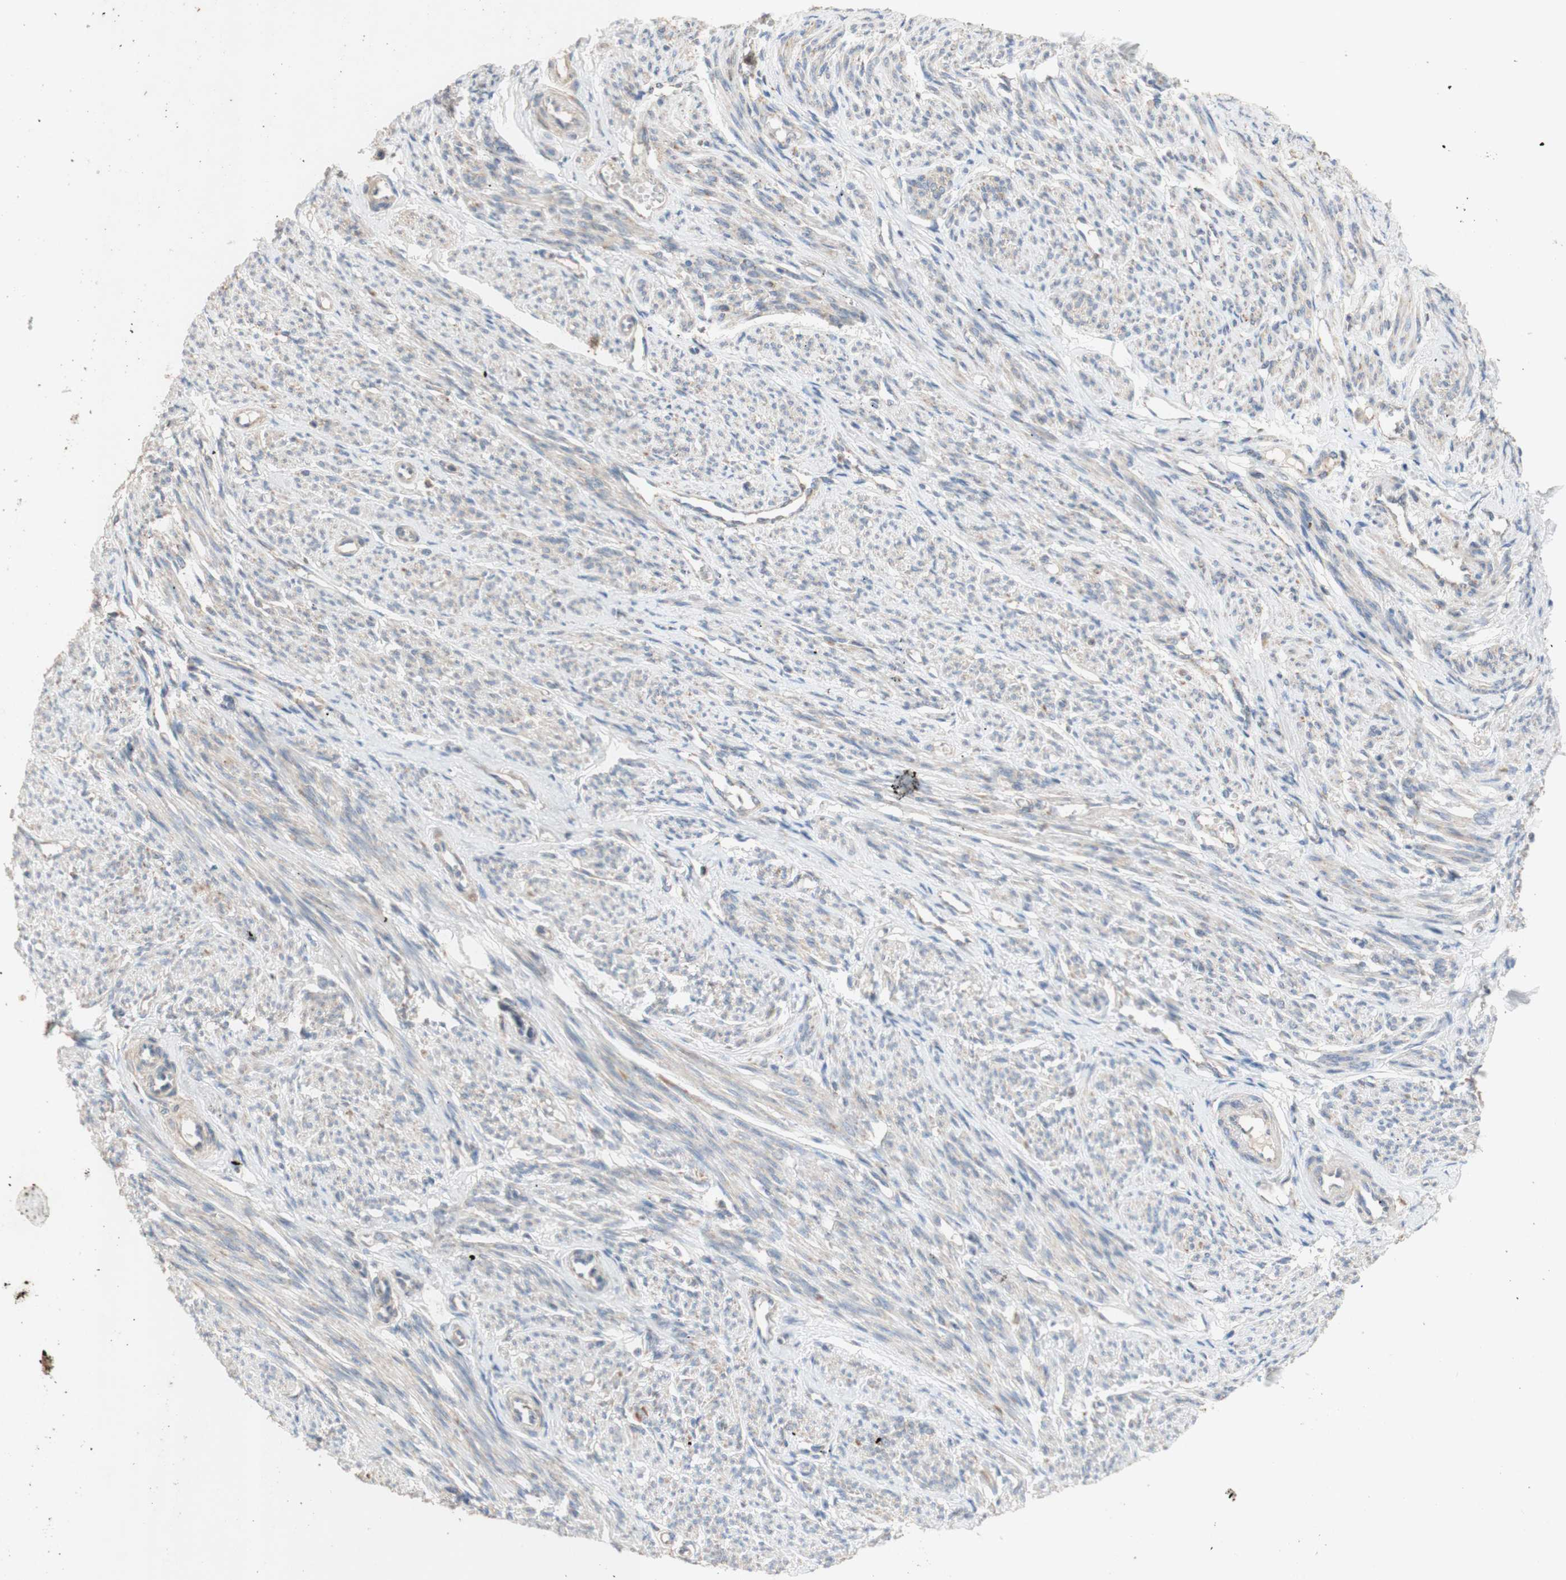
{"staining": {"intensity": "weak", "quantity": ">75%", "location": "cytoplasmic/membranous"}, "tissue": "smooth muscle", "cell_type": "Smooth muscle cells", "image_type": "normal", "snomed": [{"axis": "morphology", "description": "Normal tissue, NOS"}, {"axis": "topography", "description": "Smooth muscle"}], "caption": "Benign smooth muscle displays weak cytoplasmic/membranous expression in approximately >75% of smooth muscle cells, visualized by immunohistochemistry. The staining was performed using DAB (3,3'-diaminobenzidine), with brown indicating positive protein expression. Nuclei are stained blue with hematoxylin.", "gene": "PTGIS", "patient": {"sex": "female", "age": 65}}